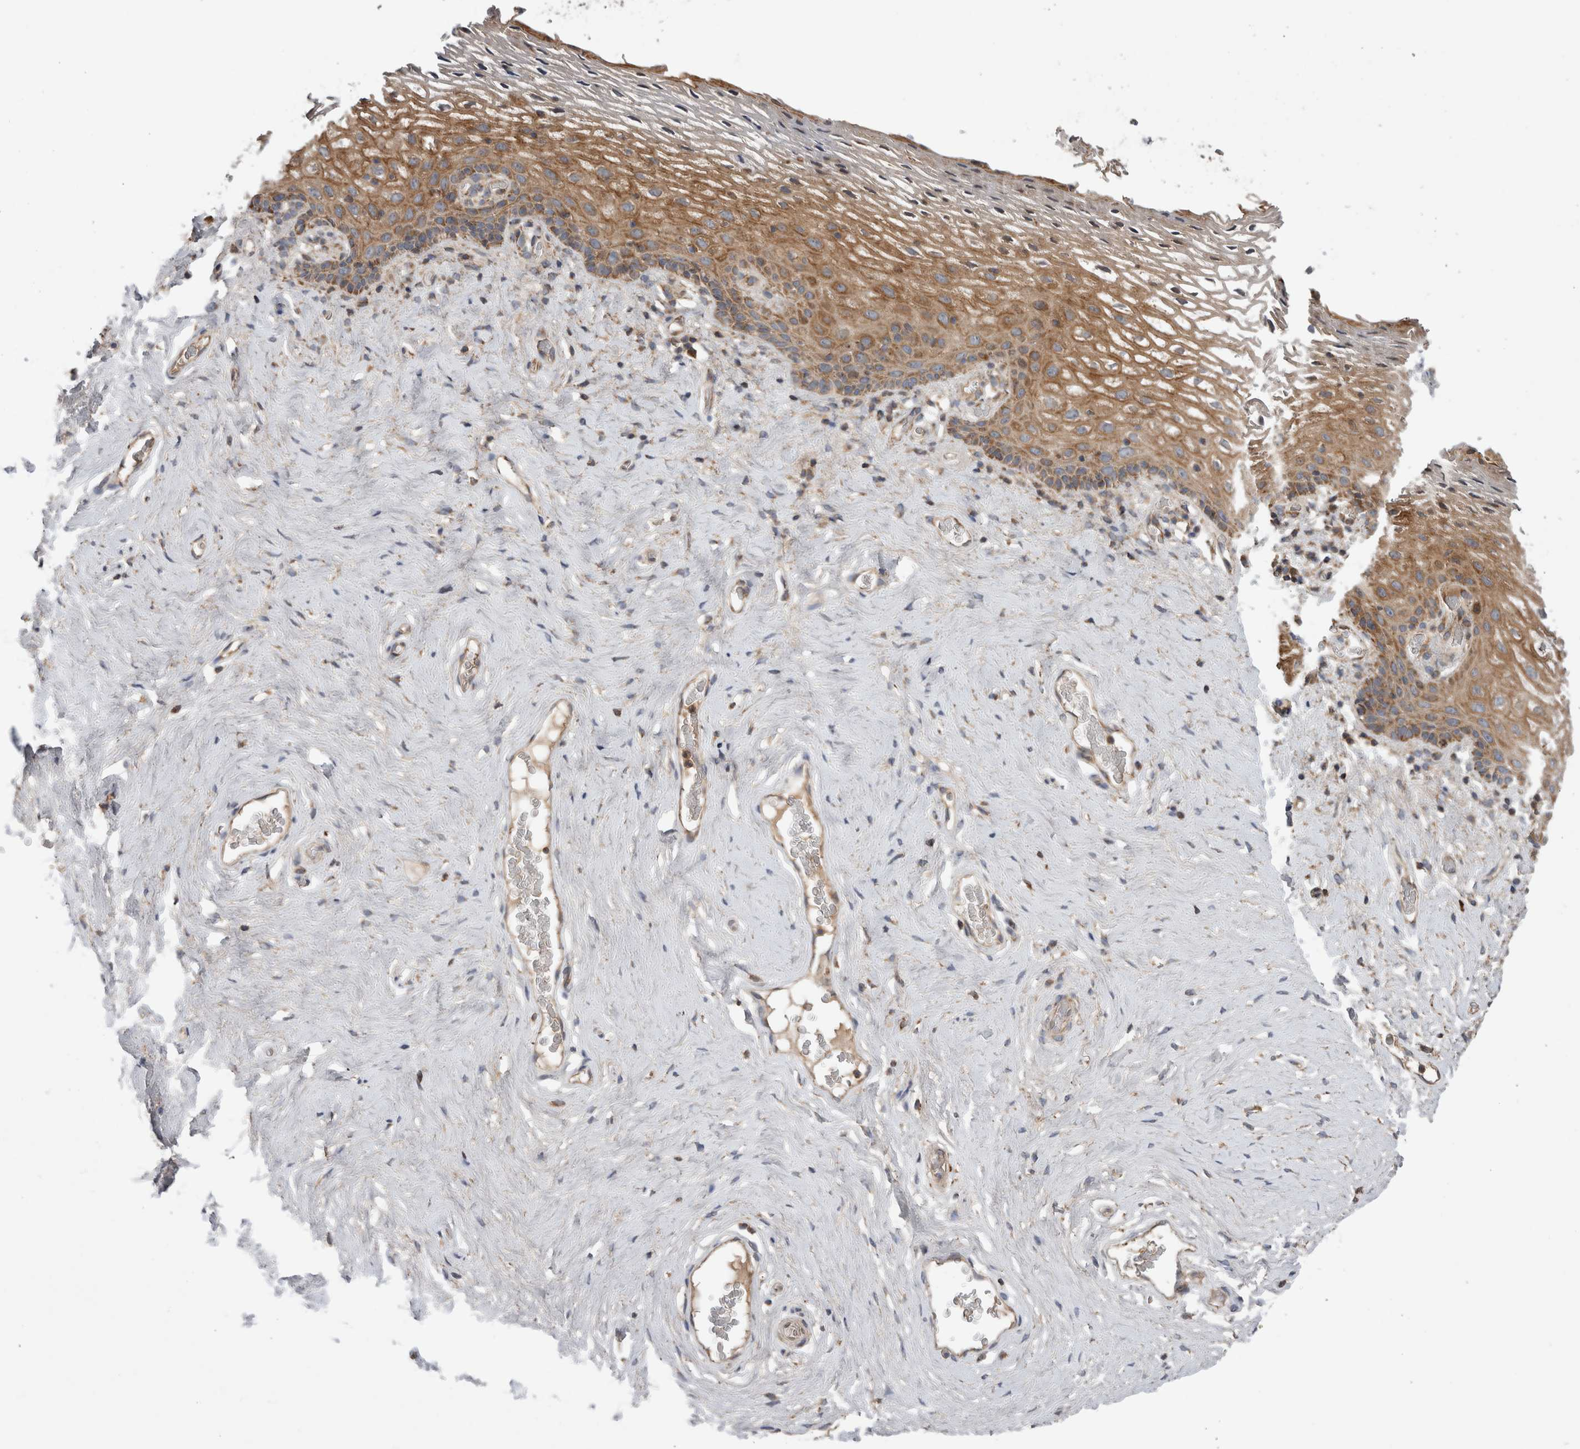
{"staining": {"intensity": "moderate", "quantity": ">75%", "location": "cytoplasmic/membranous"}, "tissue": "vagina", "cell_type": "Squamous epithelial cells", "image_type": "normal", "snomed": [{"axis": "morphology", "description": "Normal tissue, NOS"}, {"axis": "morphology", "description": "Adenocarcinoma, NOS"}, {"axis": "topography", "description": "Rectum"}, {"axis": "topography", "description": "Vagina"}], "caption": "Immunohistochemical staining of benign vagina demonstrates moderate cytoplasmic/membranous protein expression in approximately >75% of squamous epithelial cells. The staining is performed using DAB (3,3'-diaminobenzidine) brown chromogen to label protein expression. The nuclei are counter-stained blue using hematoxylin.", "gene": "KIF21B", "patient": {"sex": "female", "age": 71}}